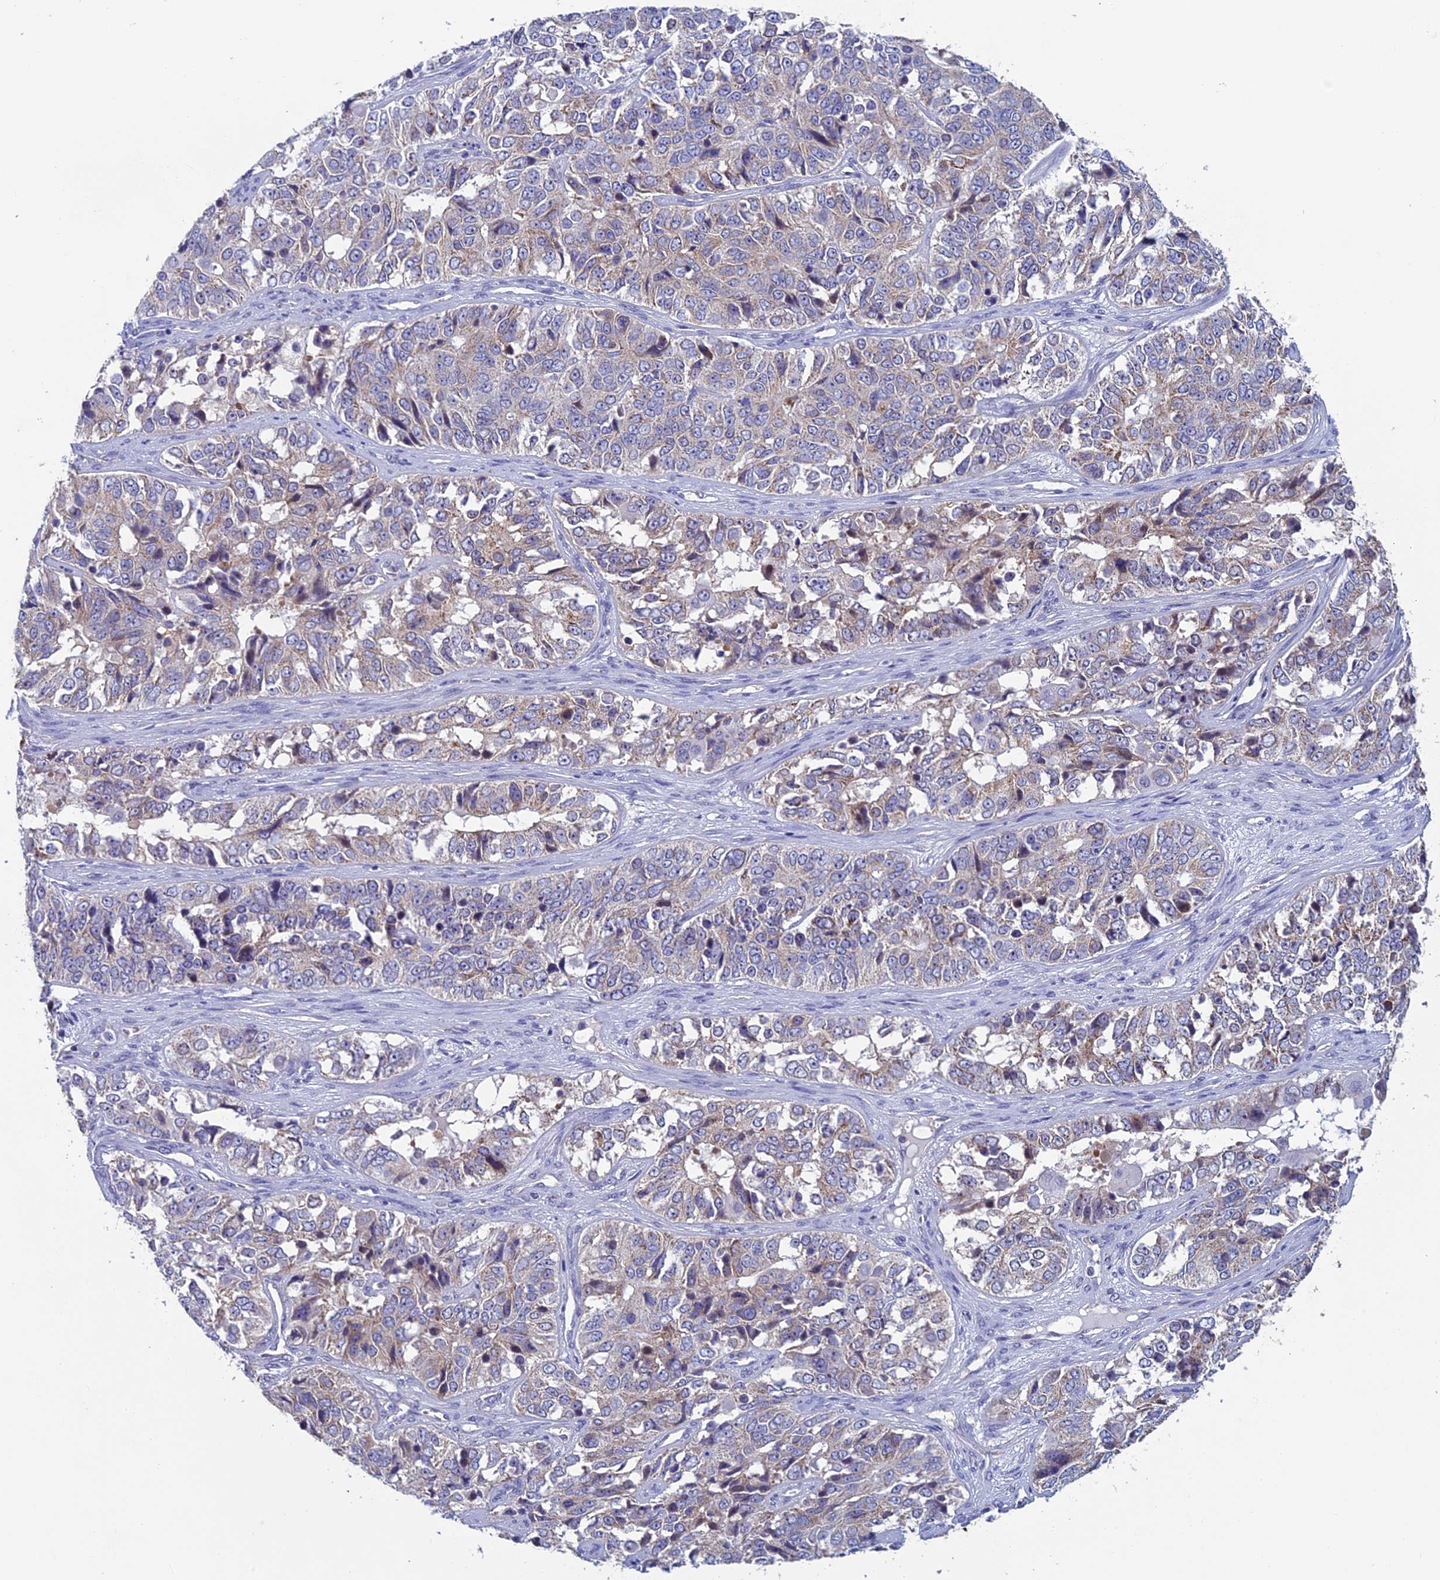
{"staining": {"intensity": "weak", "quantity": "25%-75%", "location": "cytoplasmic/membranous"}, "tissue": "ovarian cancer", "cell_type": "Tumor cells", "image_type": "cancer", "snomed": [{"axis": "morphology", "description": "Carcinoma, endometroid"}, {"axis": "topography", "description": "Ovary"}], "caption": "Protein staining of endometroid carcinoma (ovarian) tissue exhibits weak cytoplasmic/membranous expression in approximately 25%-75% of tumor cells.", "gene": "MFSD12", "patient": {"sex": "female", "age": 51}}